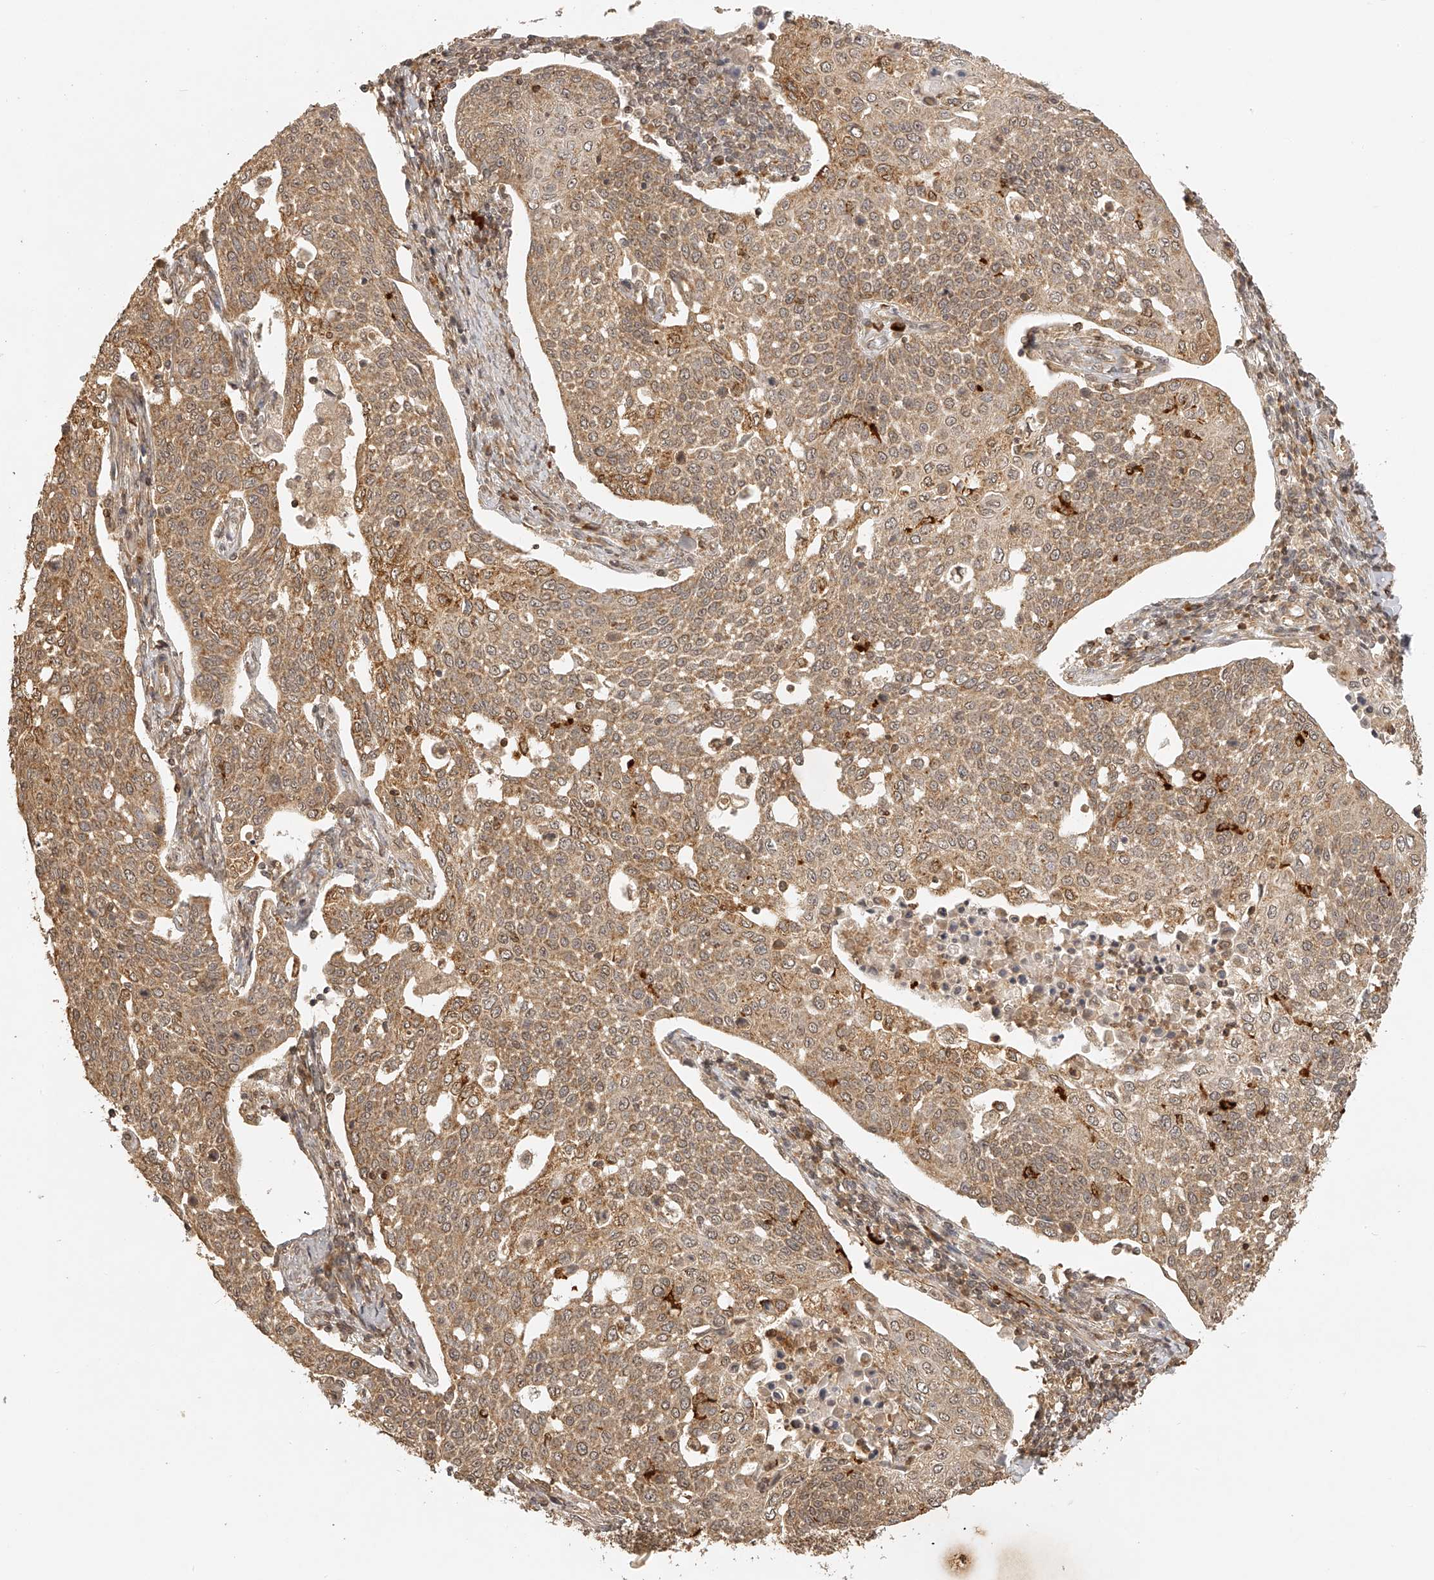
{"staining": {"intensity": "moderate", "quantity": ">75%", "location": "cytoplasmic/membranous"}, "tissue": "cervical cancer", "cell_type": "Tumor cells", "image_type": "cancer", "snomed": [{"axis": "morphology", "description": "Squamous cell carcinoma, NOS"}, {"axis": "topography", "description": "Cervix"}], "caption": "Brown immunohistochemical staining in cervical cancer displays moderate cytoplasmic/membranous staining in approximately >75% of tumor cells.", "gene": "BCL2L11", "patient": {"sex": "female", "age": 34}}